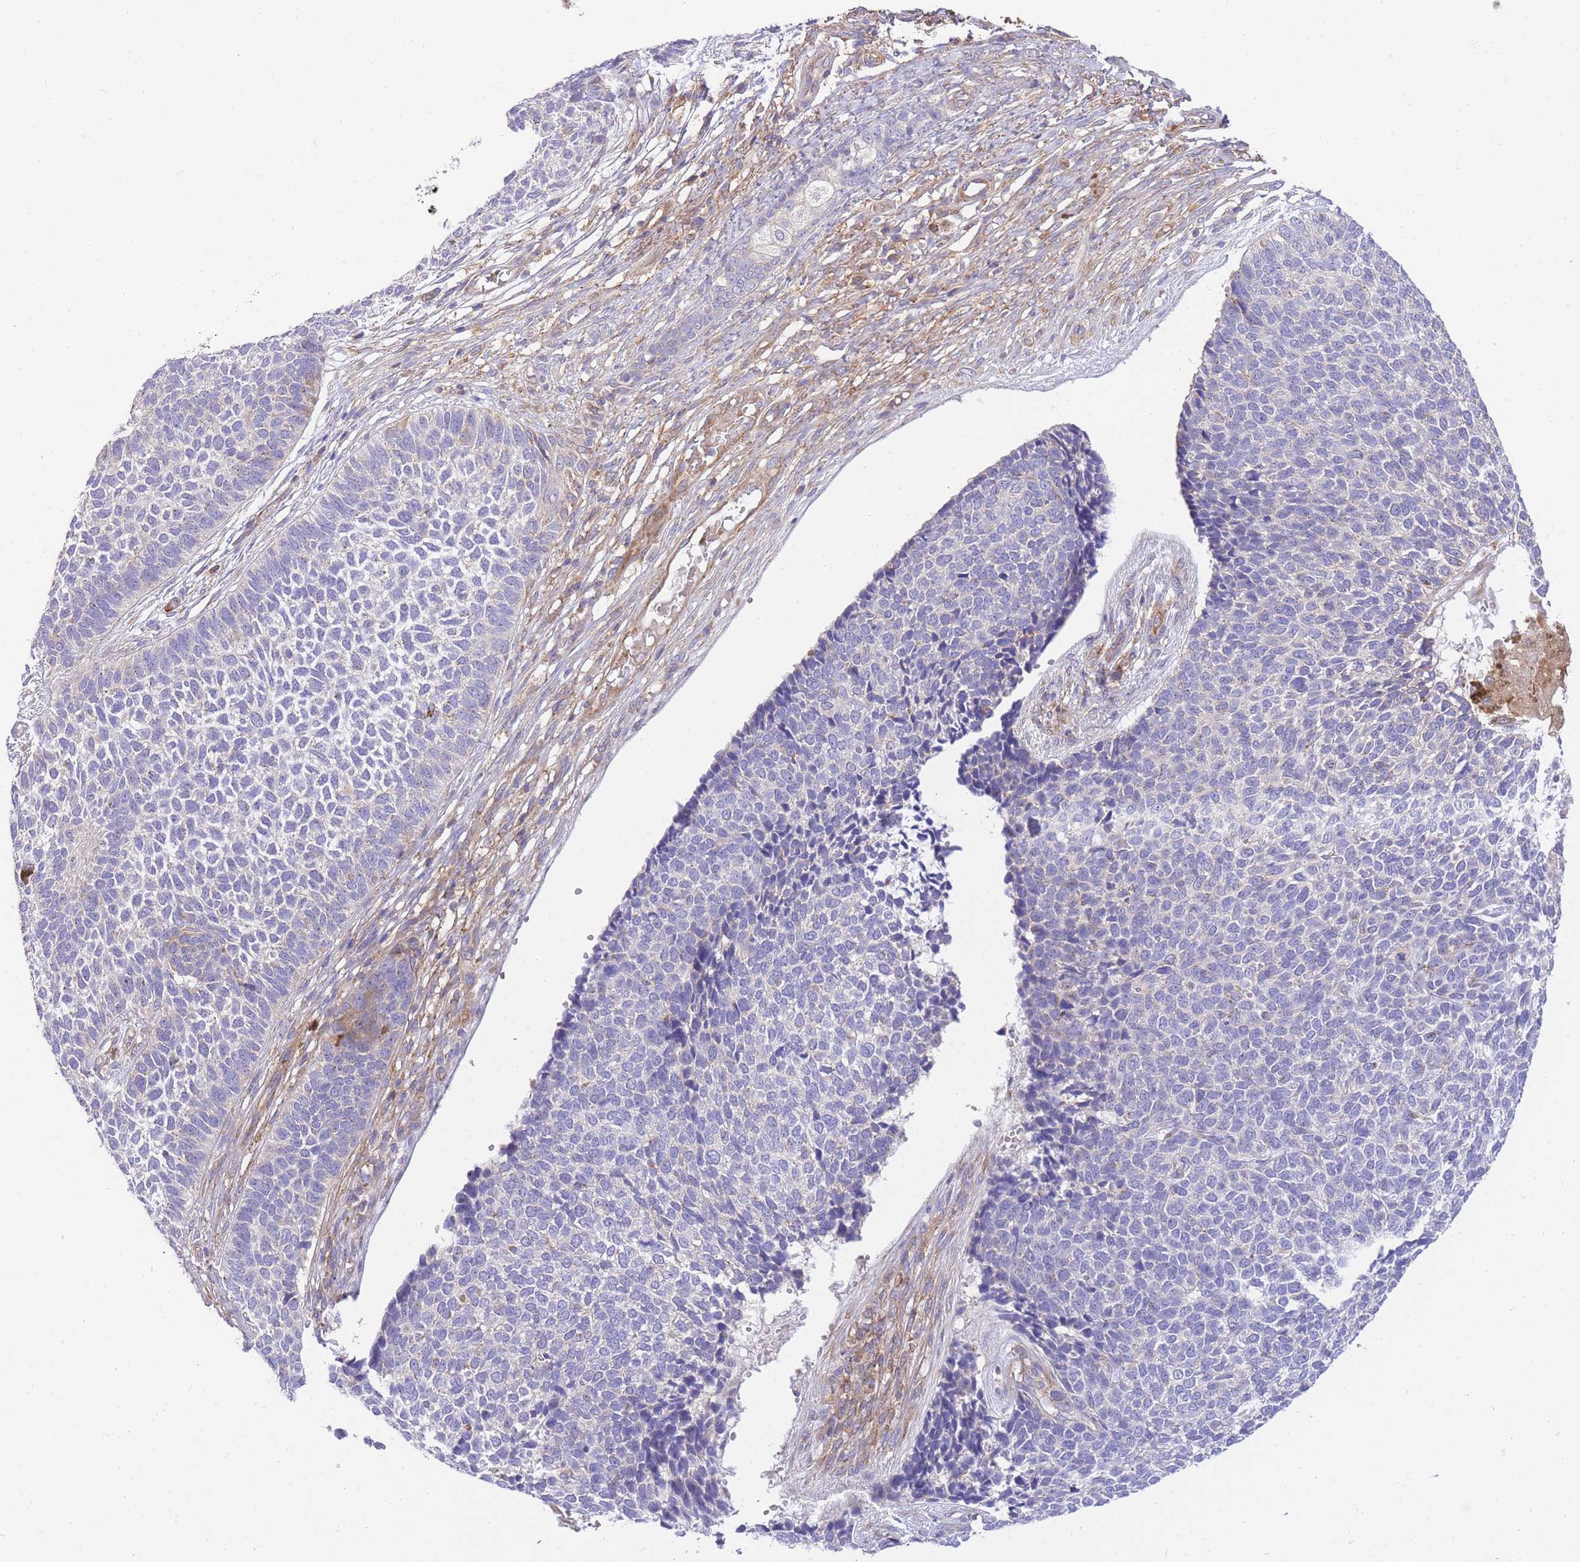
{"staining": {"intensity": "negative", "quantity": "none", "location": "none"}, "tissue": "skin cancer", "cell_type": "Tumor cells", "image_type": "cancer", "snomed": [{"axis": "morphology", "description": "Basal cell carcinoma"}, {"axis": "topography", "description": "Skin"}], "caption": "DAB immunohistochemical staining of skin cancer (basal cell carcinoma) demonstrates no significant expression in tumor cells. (Stains: DAB (3,3'-diaminobenzidine) IHC with hematoxylin counter stain, Microscopy: brightfield microscopy at high magnification).", "gene": "INSYN2B", "patient": {"sex": "female", "age": 84}}